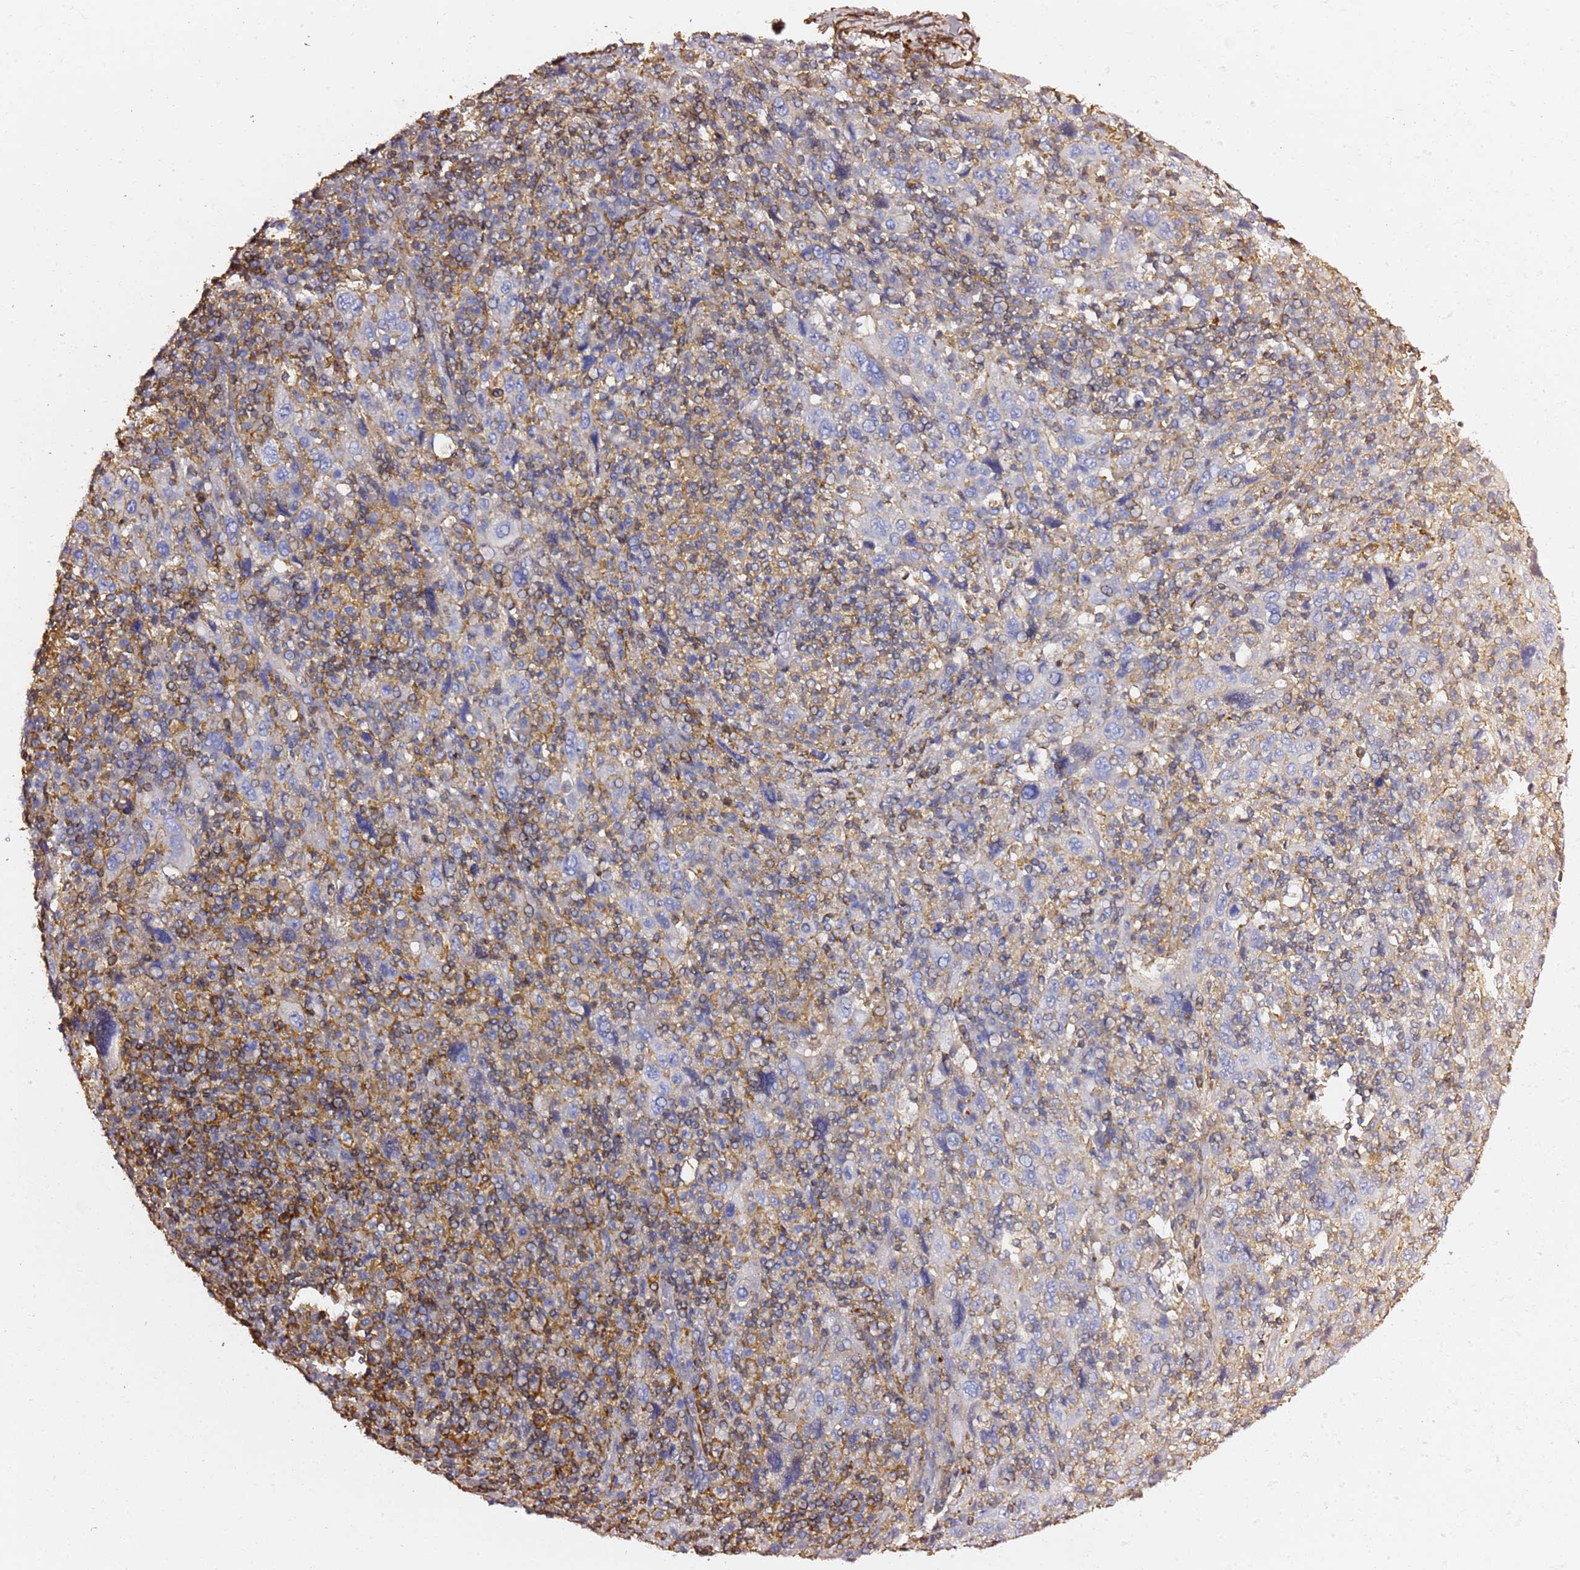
{"staining": {"intensity": "negative", "quantity": "none", "location": "none"}, "tissue": "cervical cancer", "cell_type": "Tumor cells", "image_type": "cancer", "snomed": [{"axis": "morphology", "description": "Squamous cell carcinoma, NOS"}, {"axis": "topography", "description": "Cervix"}], "caption": "Protein analysis of squamous cell carcinoma (cervical) displays no significant staining in tumor cells.", "gene": "ZFP36L2", "patient": {"sex": "female", "age": 46}}